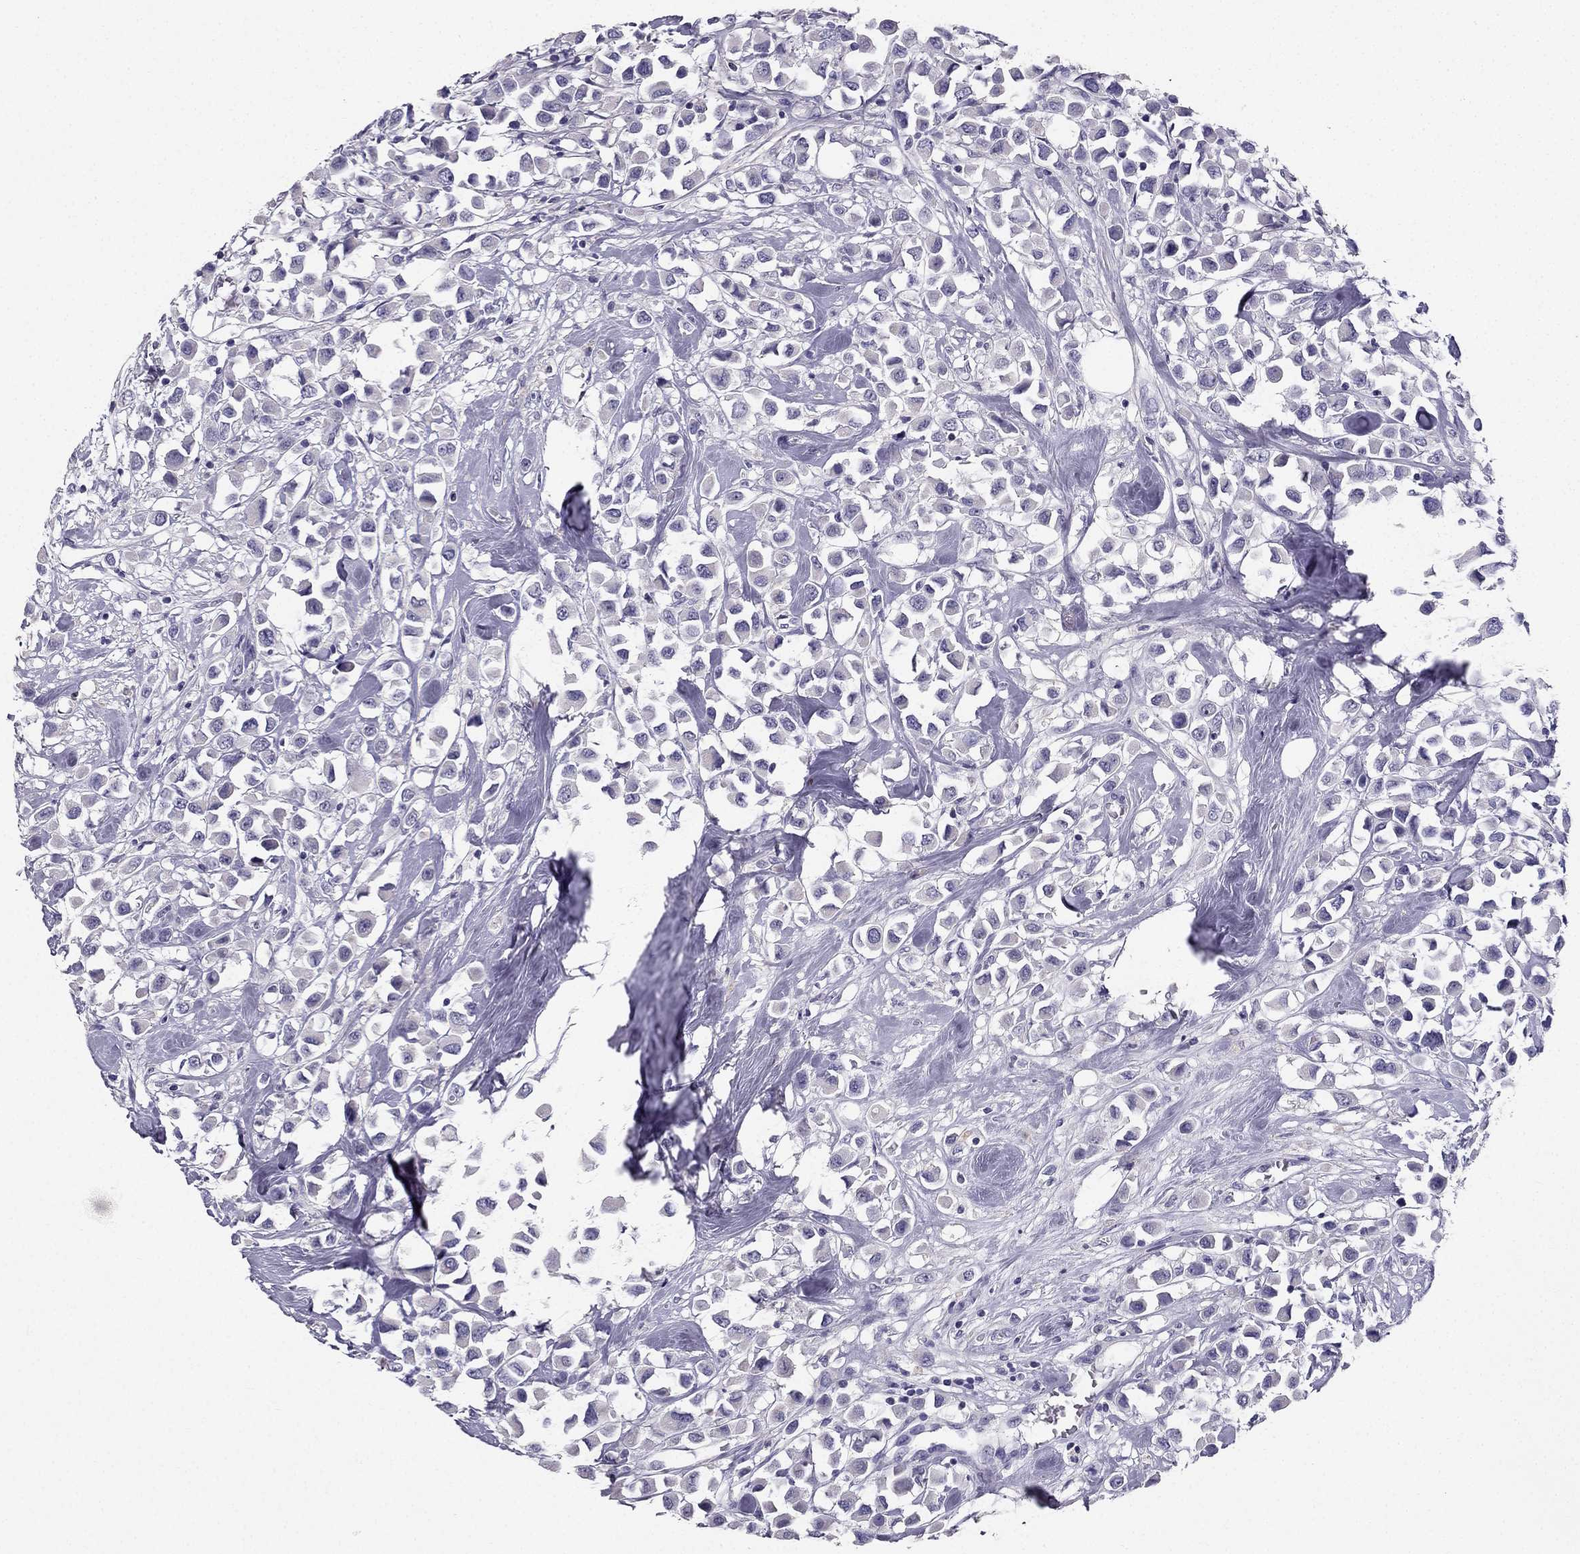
{"staining": {"intensity": "negative", "quantity": "none", "location": "none"}, "tissue": "breast cancer", "cell_type": "Tumor cells", "image_type": "cancer", "snomed": [{"axis": "morphology", "description": "Duct carcinoma"}, {"axis": "topography", "description": "Breast"}], "caption": "IHC photomicrograph of breast invasive ductal carcinoma stained for a protein (brown), which reveals no staining in tumor cells.", "gene": "LMTK3", "patient": {"sex": "female", "age": 61}}